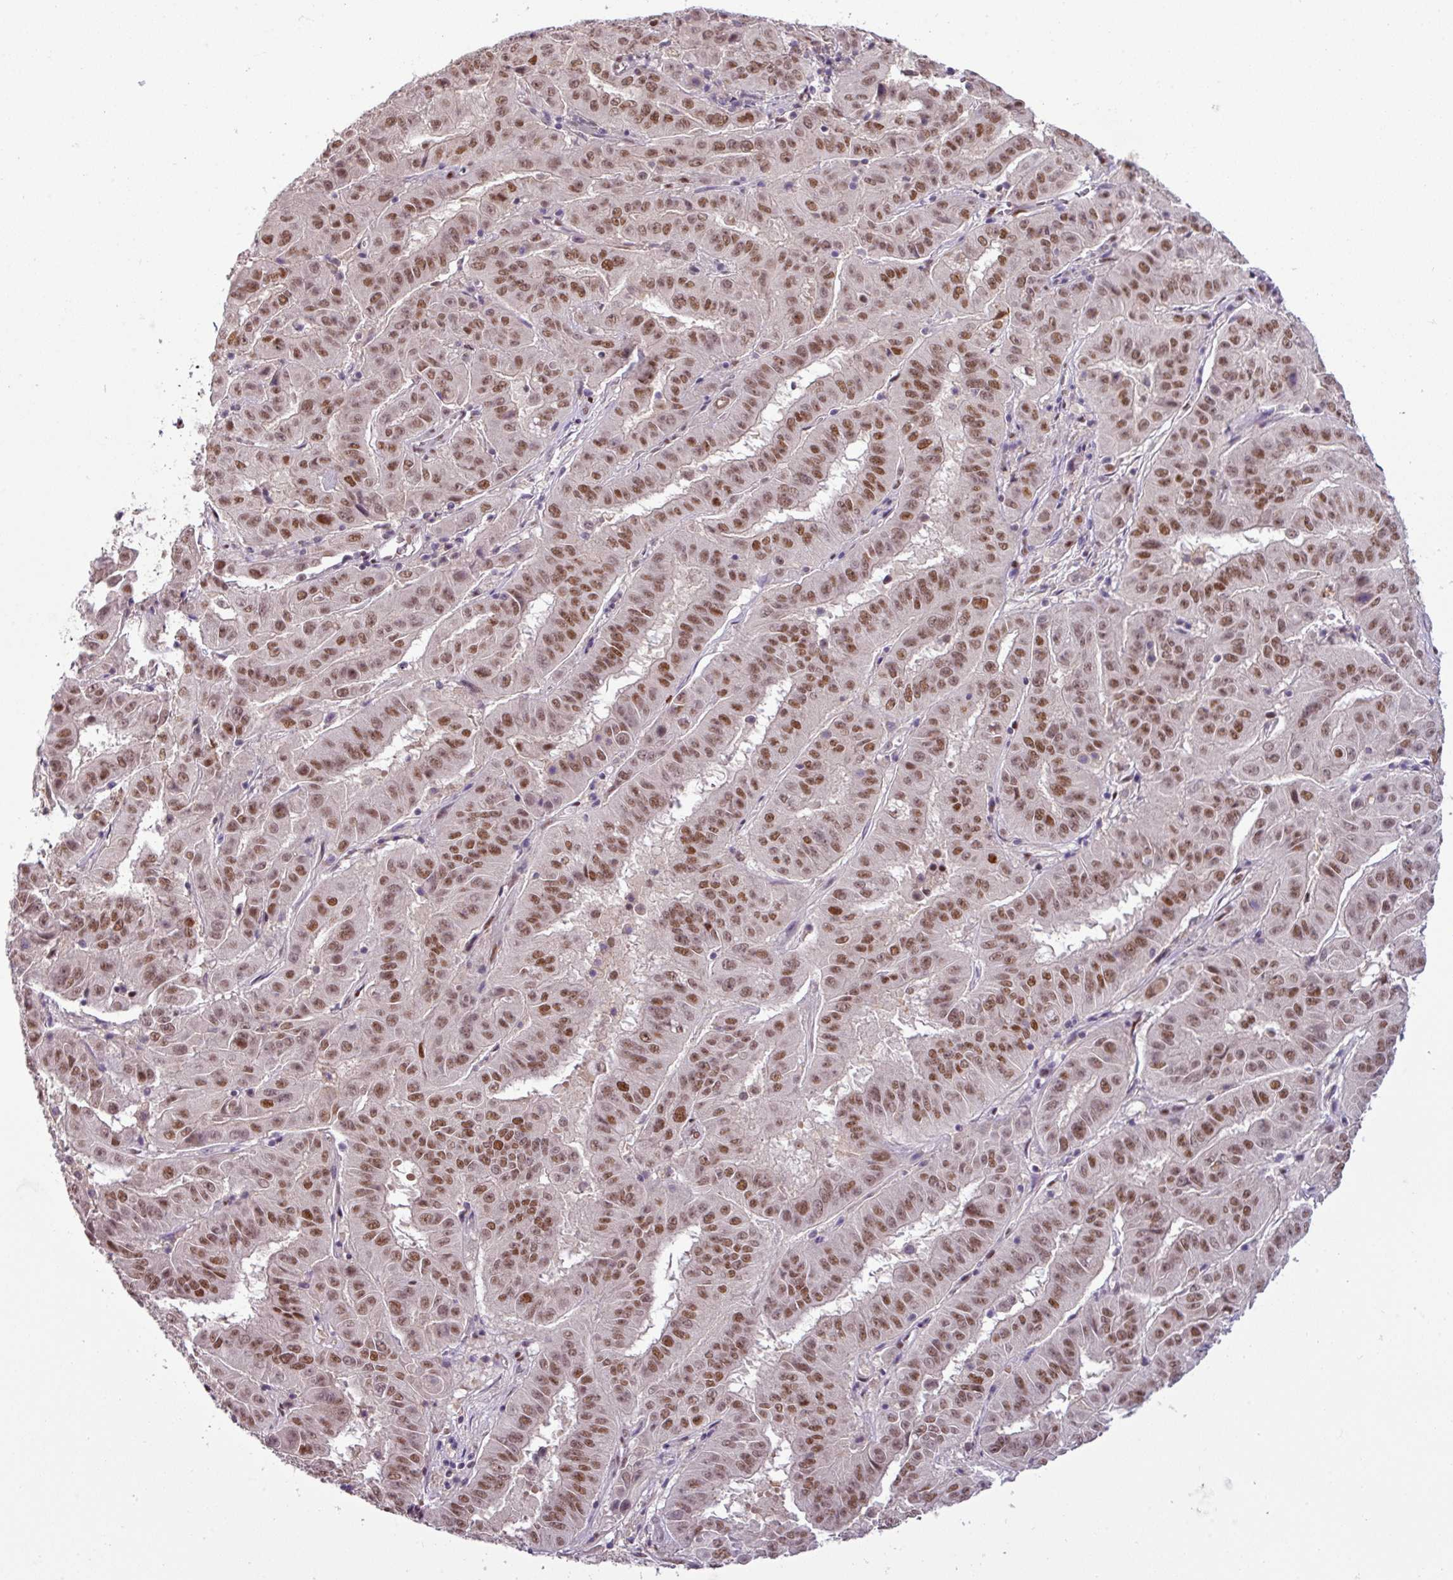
{"staining": {"intensity": "moderate", "quantity": ">75%", "location": "nuclear"}, "tissue": "pancreatic cancer", "cell_type": "Tumor cells", "image_type": "cancer", "snomed": [{"axis": "morphology", "description": "Adenocarcinoma, NOS"}, {"axis": "topography", "description": "Pancreas"}], "caption": "Tumor cells exhibit moderate nuclear expression in about >75% of cells in pancreatic cancer. The staining was performed using DAB (3,3'-diaminobenzidine), with brown indicating positive protein expression. Nuclei are stained blue with hematoxylin.", "gene": "IRF2BPL", "patient": {"sex": "male", "age": 63}}